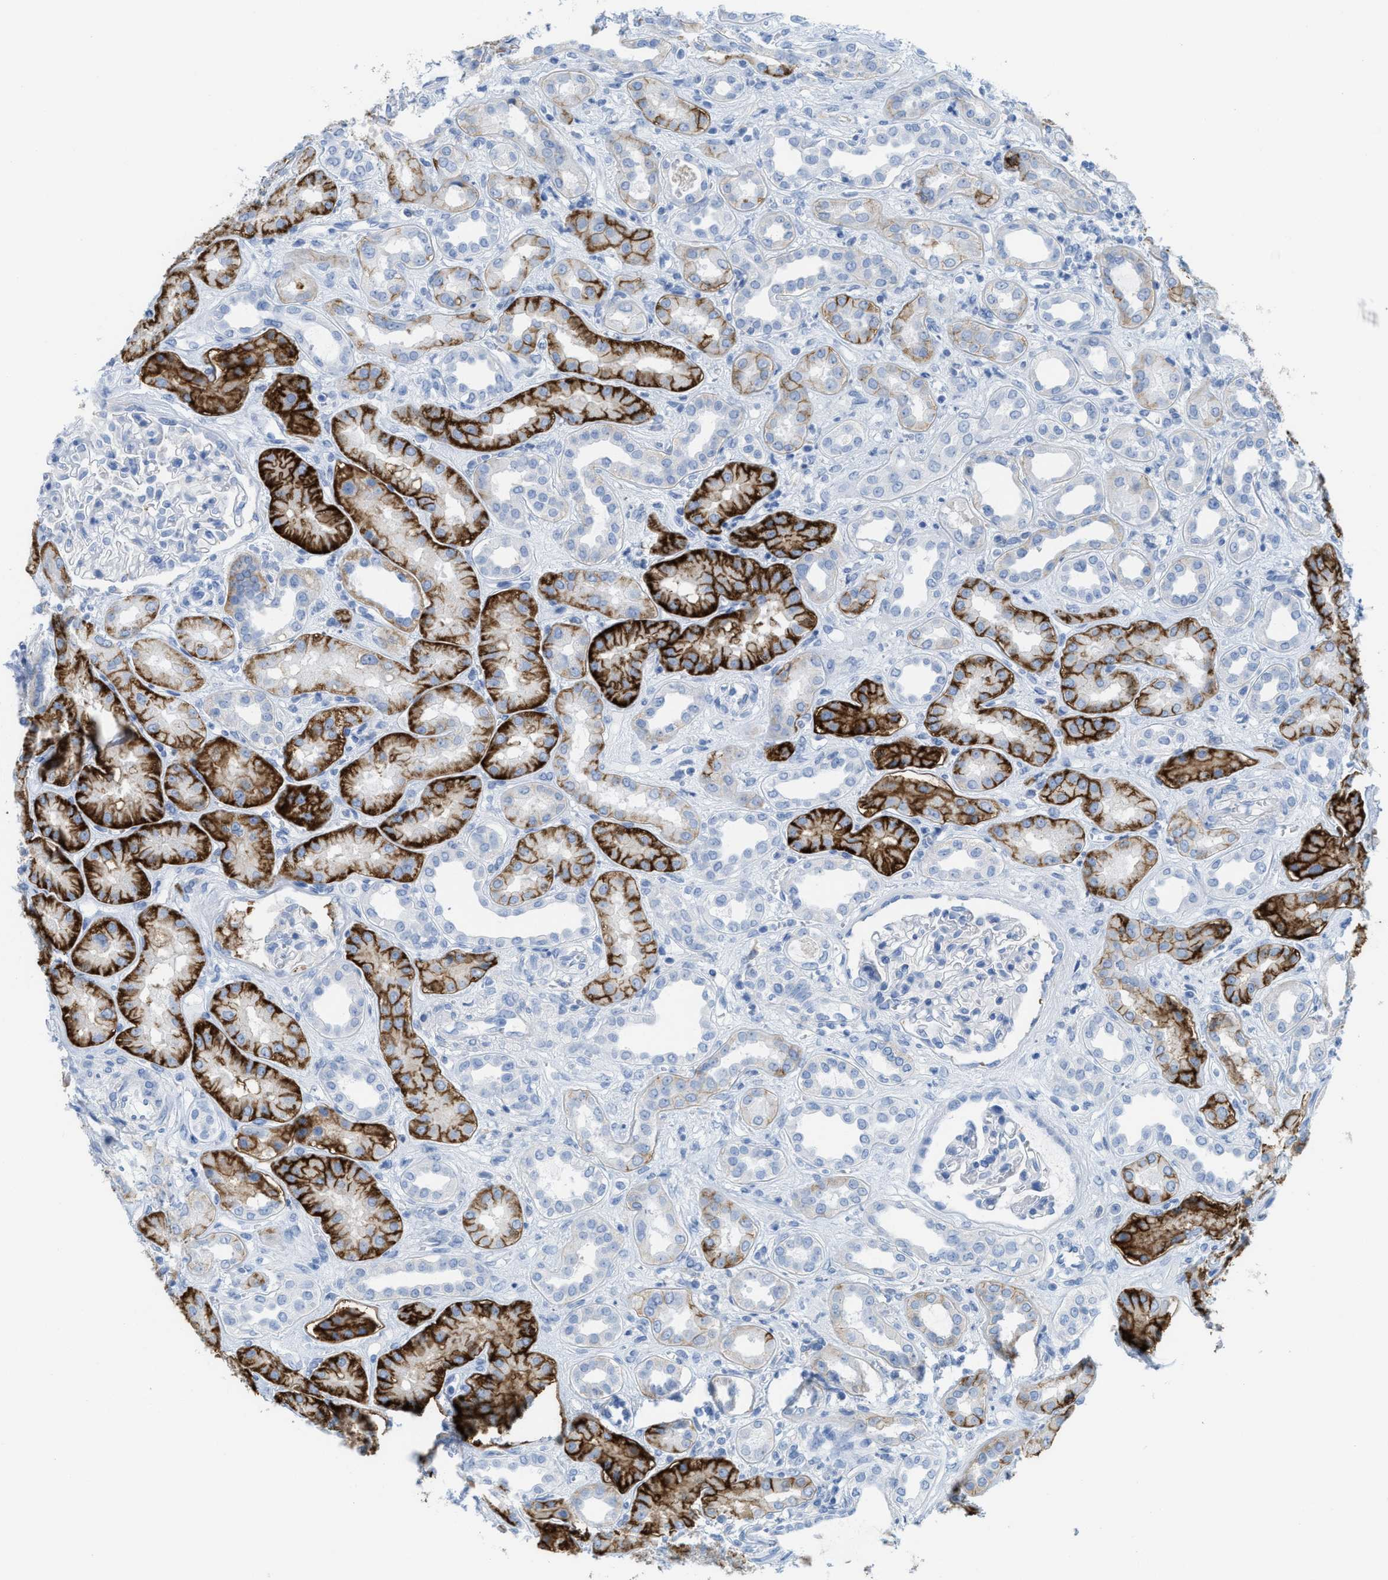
{"staining": {"intensity": "negative", "quantity": "none", "location": "none"}, "tissue": "kidney", "cell_type": "Cells in glomeruli", "image_type": "normal", "snomed": [{"axis": "morphology", "description": "Normal tissue, NOS"}, {"axis": "topography", "description": "Kidney"}], "caption": "IHC micrograph of normal kidney: kidney stained with DAB (3,3'-diaminobenzidine) exhibits no significant protein expression in cells in glomeruli.", "gene": "SLC3A2", "patient": {"sex": "male", "age": 59}}